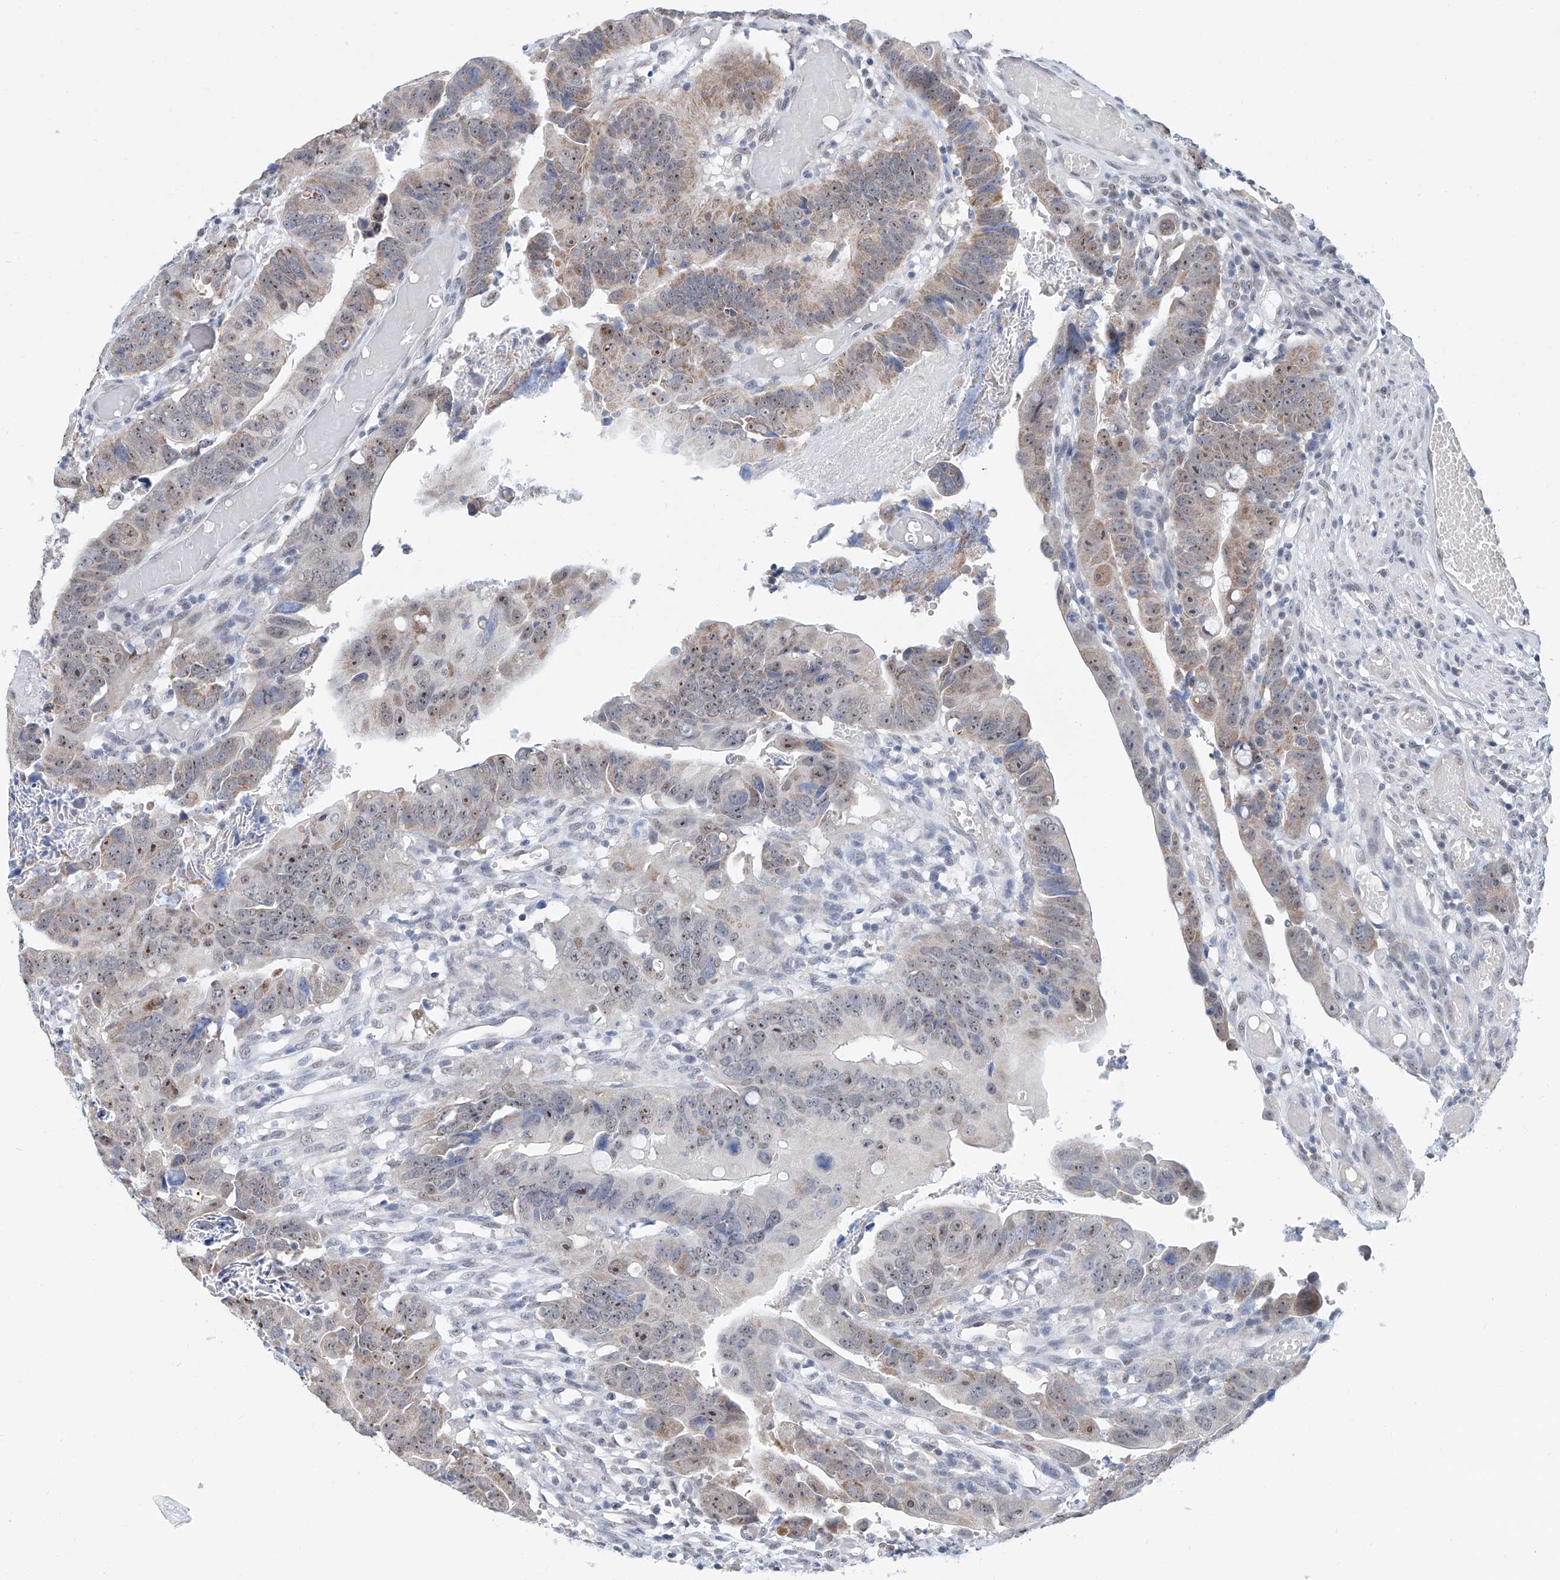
{"staining": {"intensity": "moderate", "quantity": "25%-75%", "location": "cytoplasmic/membranous,nuclear"}, "tissue": "colorectal cancer", "cell_type": "Tumor cells", "image_type": "cancer", "snomed": [{"axis": "morphology", "description": "Adenocarcinoma, NOS"}, {"axis": "topography", "description": "Rectum"}], "caption": "The micrograph demonstrates staining of adenocarcinoma (colorectal), revealing moderate cytoplasmic/membranous and nuclear protein positivity (brown color) within tumor cells. (DAB (3,3'-diaminobenzidine) IHC with brightfield microscopy, high magnification).", "gene": "SDE2", "patient": {"sex": "female", "age": 65}}